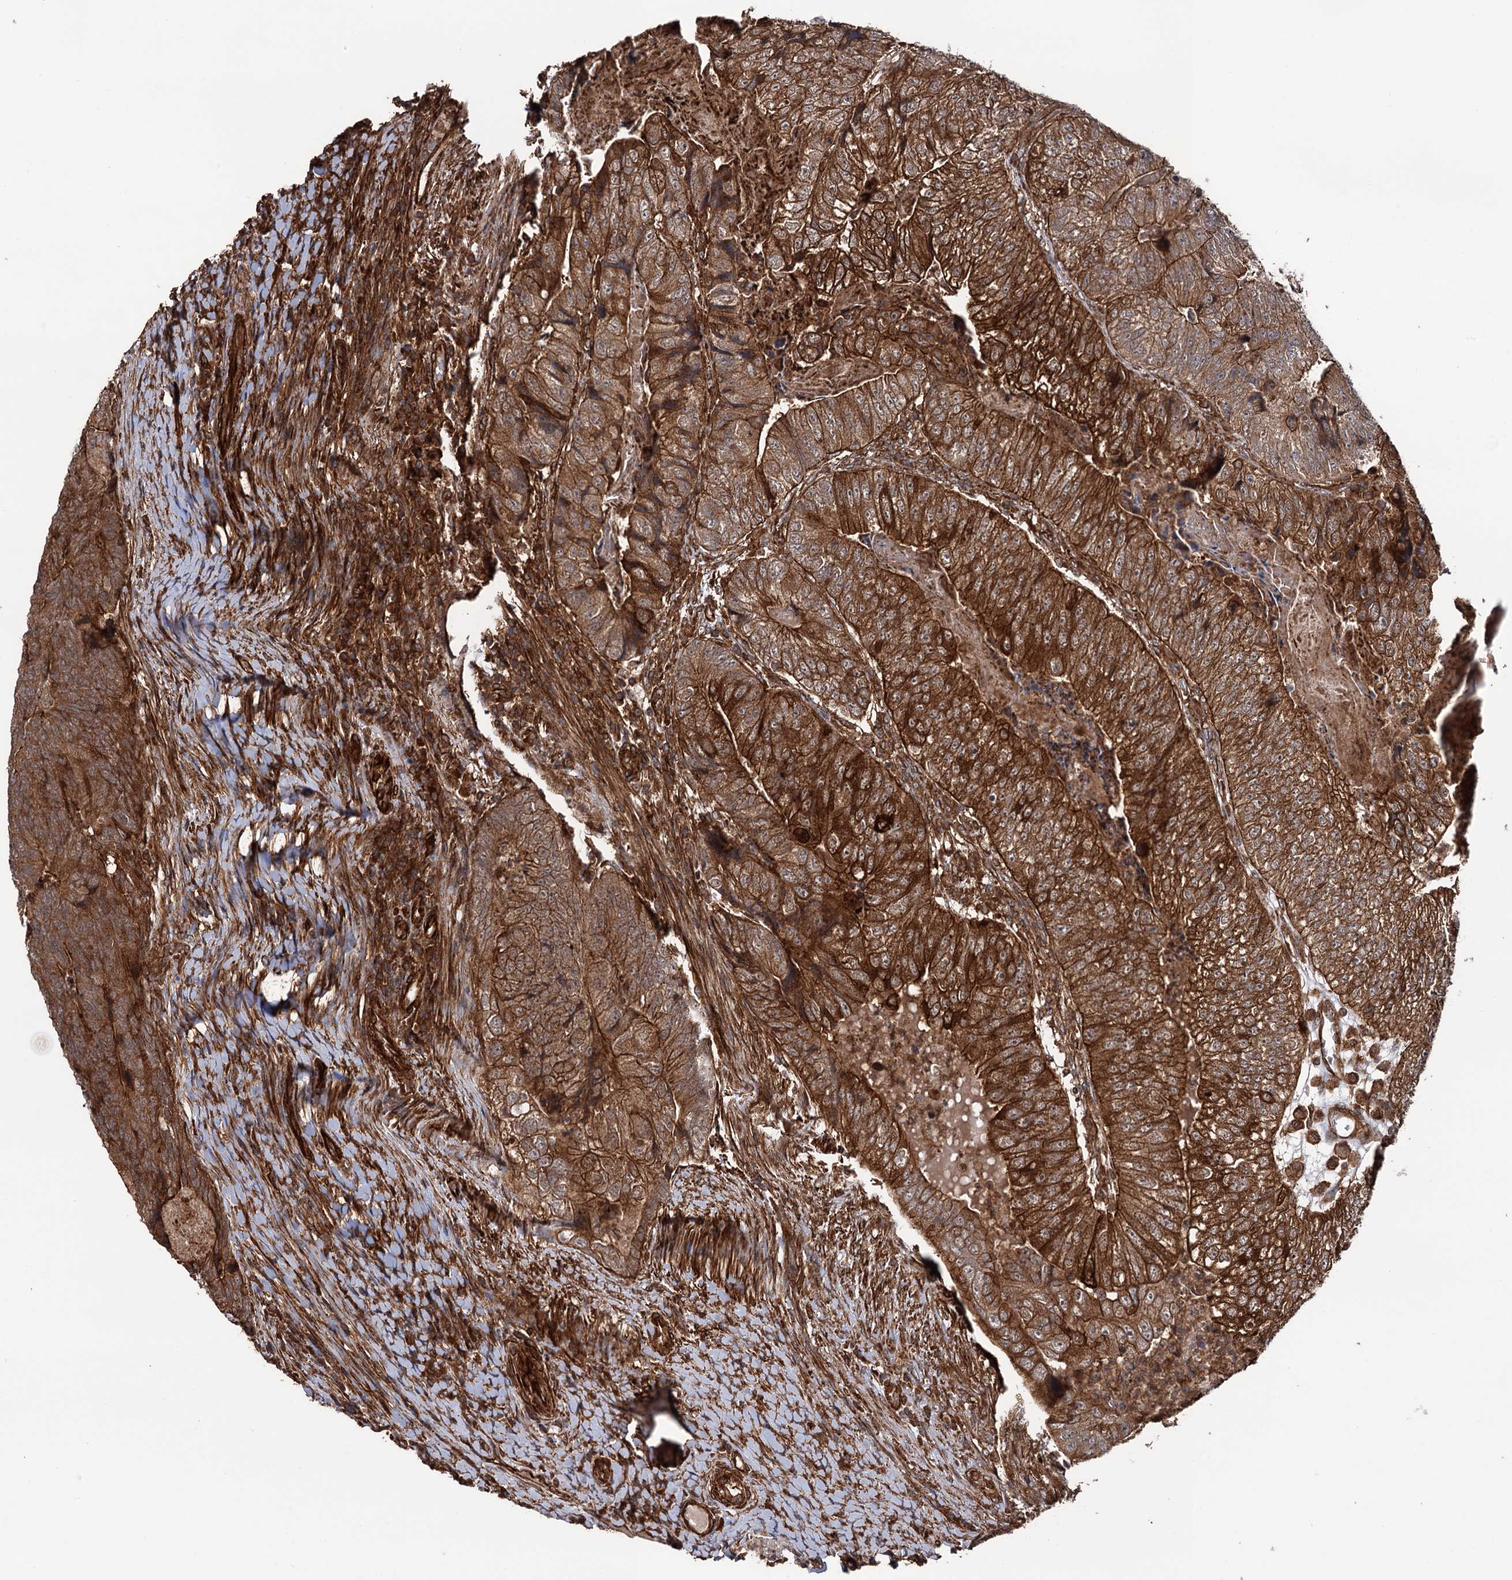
{"staining": {"intensity": "strong", "quantity": ">75%", "location": "cytoplasmic/membranous"}, "tissue": "colorectal cancer", "cell_type": "Tumor cells", "image_type": "cancer", "snomed": [{"axis": "morphology", "description": "Adenocarcinoma, NOS"}, {"axis": "topography", "description": "Colon"}], "caption": "Colorectal cancer (adenocarcinoma) stained with a brown dye reveals strong cytoplasmic/membranous positive expression in about >75% of tumor cells.", "gene": "ATP8B4", "patient": {"sex": "female", "age": 67}}